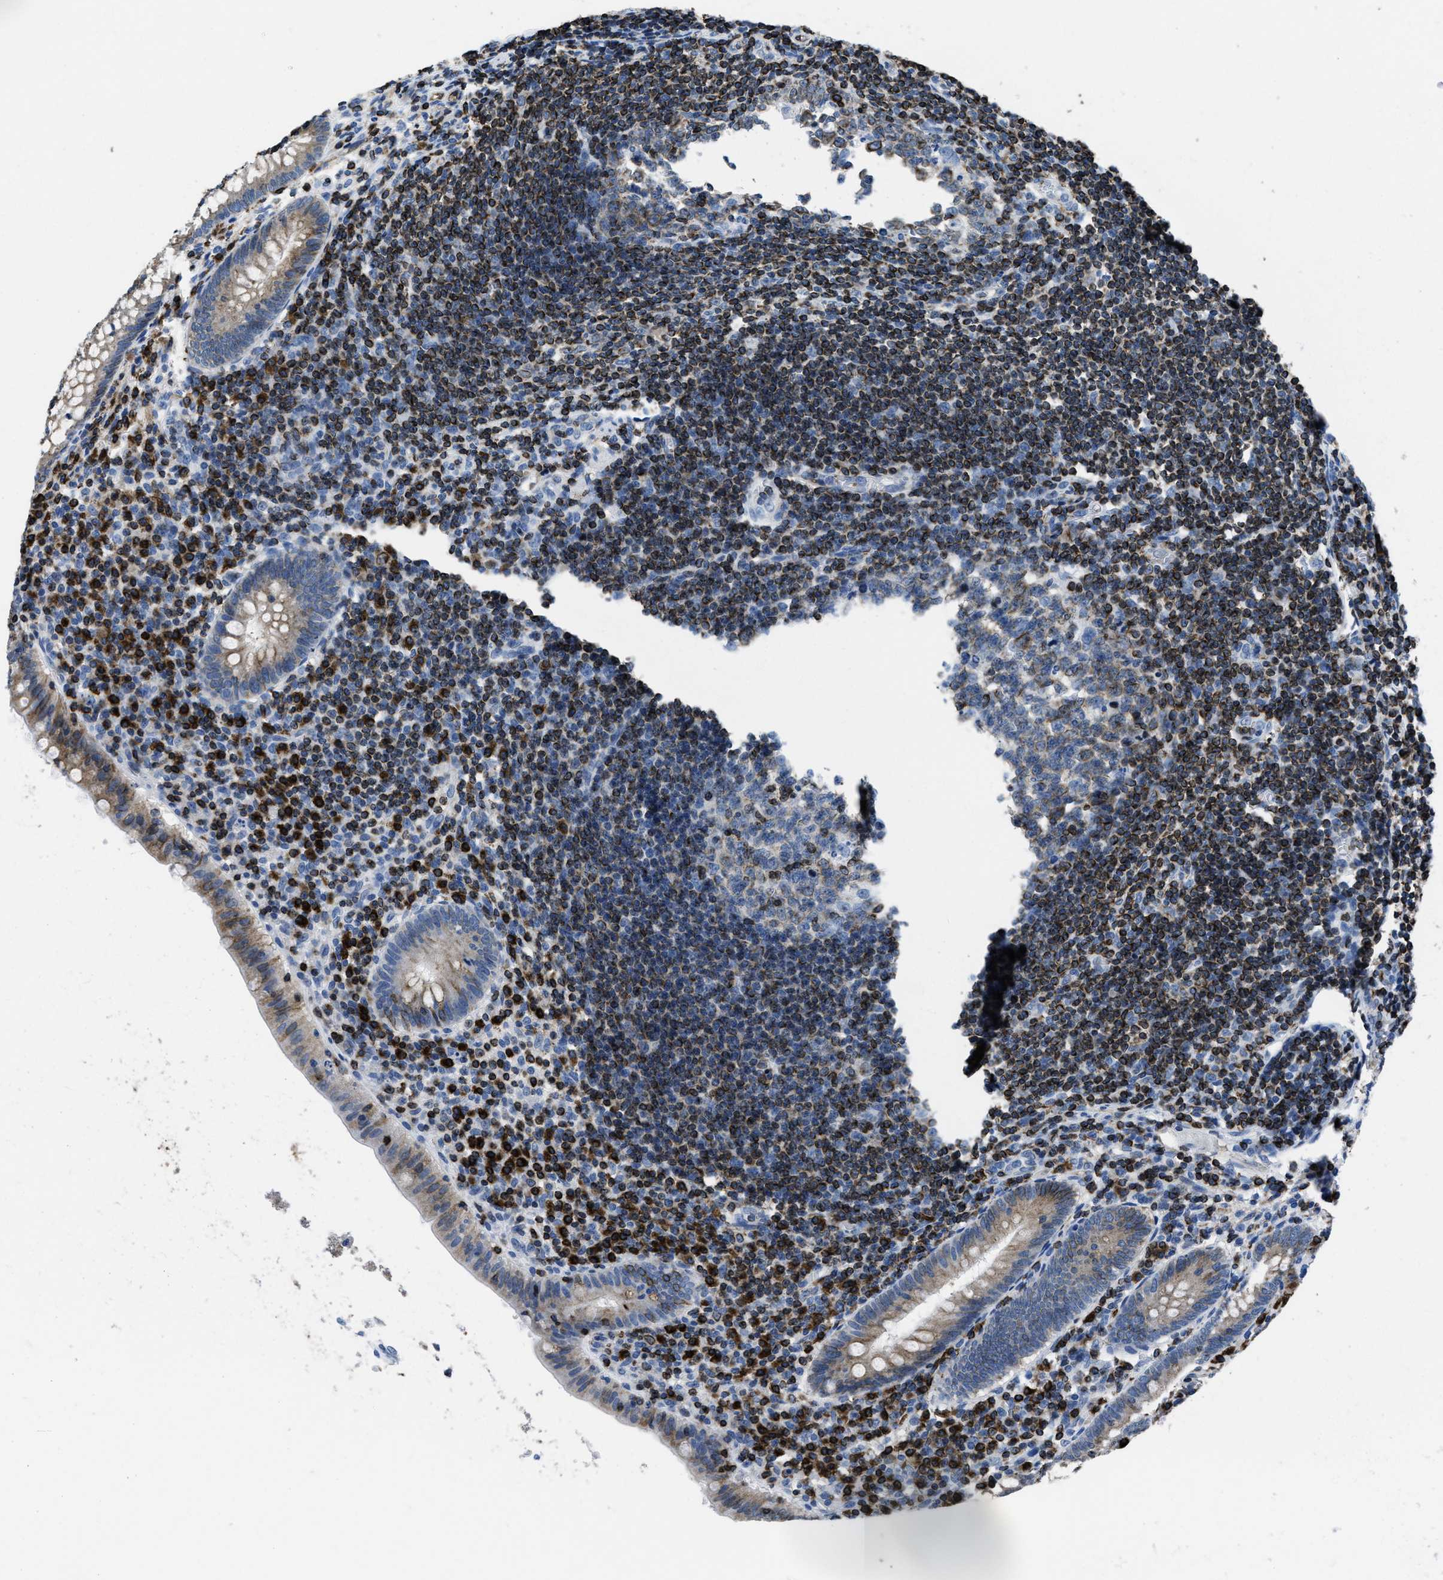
{"staining": {"intensity": "moderate", "quantity": "25%-75%", "location": "cytoplasmic/membranous"}, "tissue": "appendix", "cell_type": "Glandular cells", "image_type": "normal", "snomed": [{"axis": "morphology", "description": "Normal tissue, NOS"}, {"axis": "topography", "description": "Appendix"}], "caption": "This is an image of immunohistochemistry staining of benign appendix, which shows moderate staining in the cytoplasmic/membranous of glandular cells.", "gene": "ITGA3", "patient": {"sex": "male", "age": 56}}